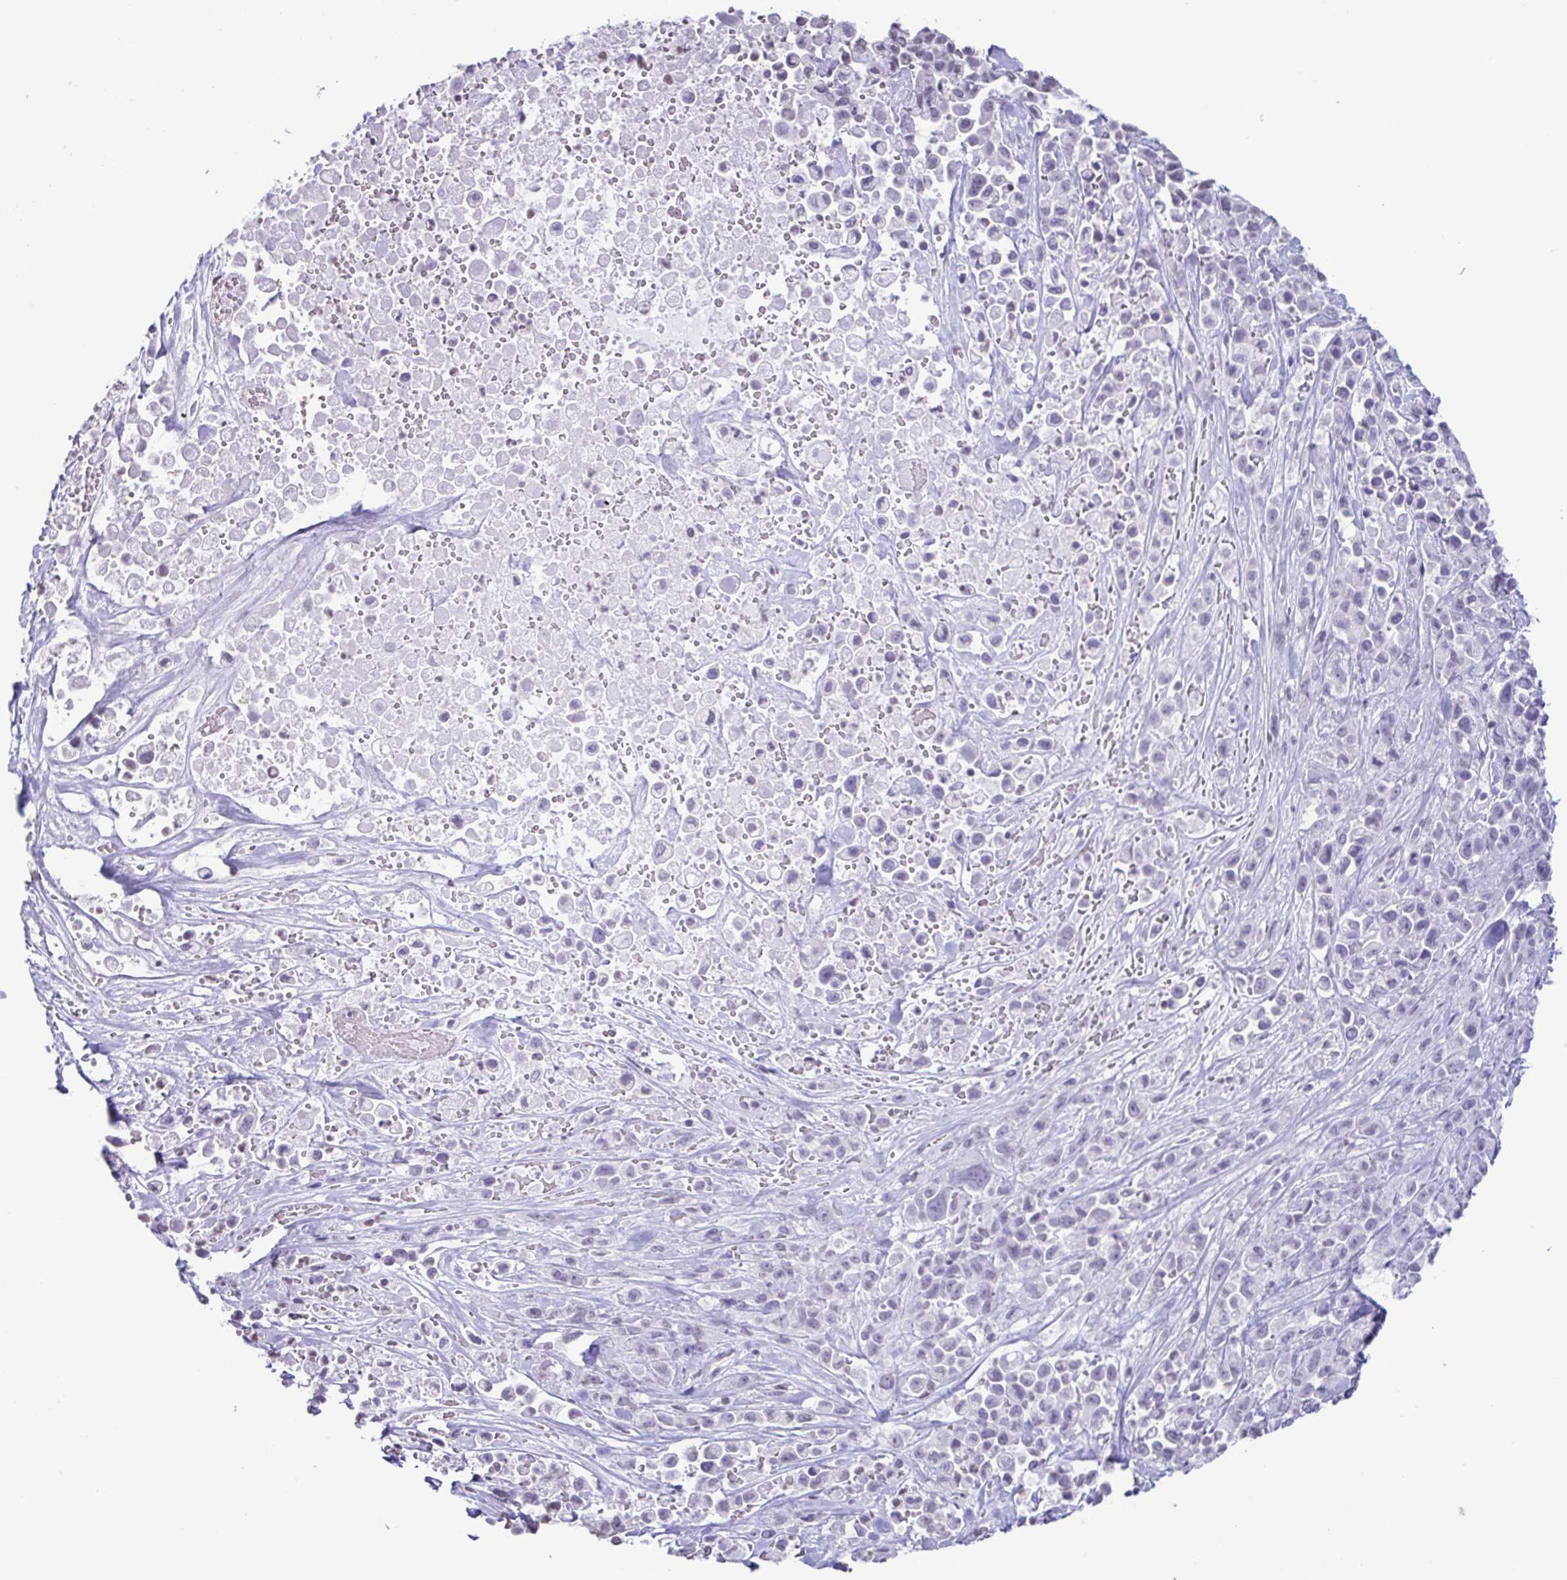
{"staining": {"intensity": "negative", "quantity": "none", "location": "none"}, "tissue": "pancreatic cancer", "cell_type": "Tumor cells", "image_type": "cancer", "snomed": [{"axis": "morphology", "description": "Adenocarcinoma, NOS"}, {"axis": "topography", "description": "Pancreas"}], "caption": "Pancreatic adenocarcinoma stained for a protein using immunohistochemistry (IHC) shows no staining tumor cells.", "gene": "VCY1B", "patient": {"sex": "male", "age": 44}}